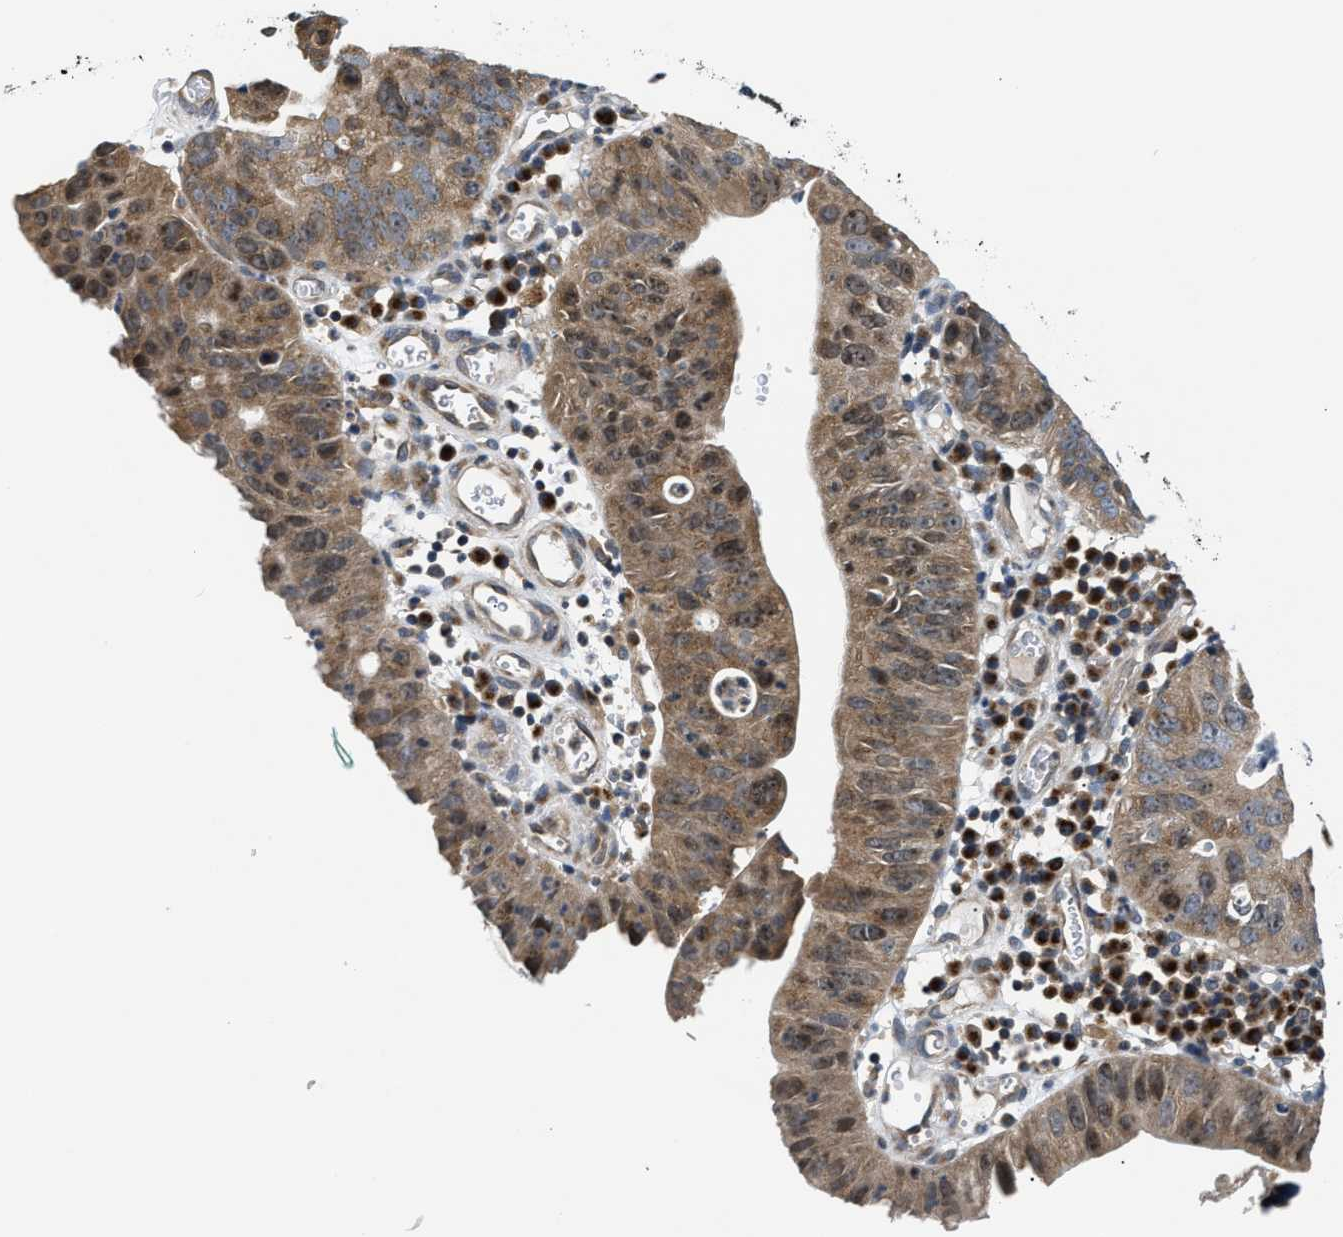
{"staining": {"intensity": "moderate", "quantity": ">75%", "location": "cytoplasmic/membranous"}, "tissue": "stomach cancer", "cell_type": "Tumor cells", "image_type": "cancer", "snomed": [{"axis": "morphology", "description": "Adenocarcinoma, NOS"}, {"axis": "topography", "description": "Stomach"}], "caption": "High-power microscopy captured an IHC image of stomach cancer, revealing moderate cytoplasmic/membranous staining in about >75% of tumor cells. (Brightfield microscopy of DAB IHC at high magnification).", "gene": "RAB29", "patient": {"sex": "male", "age": 59}}